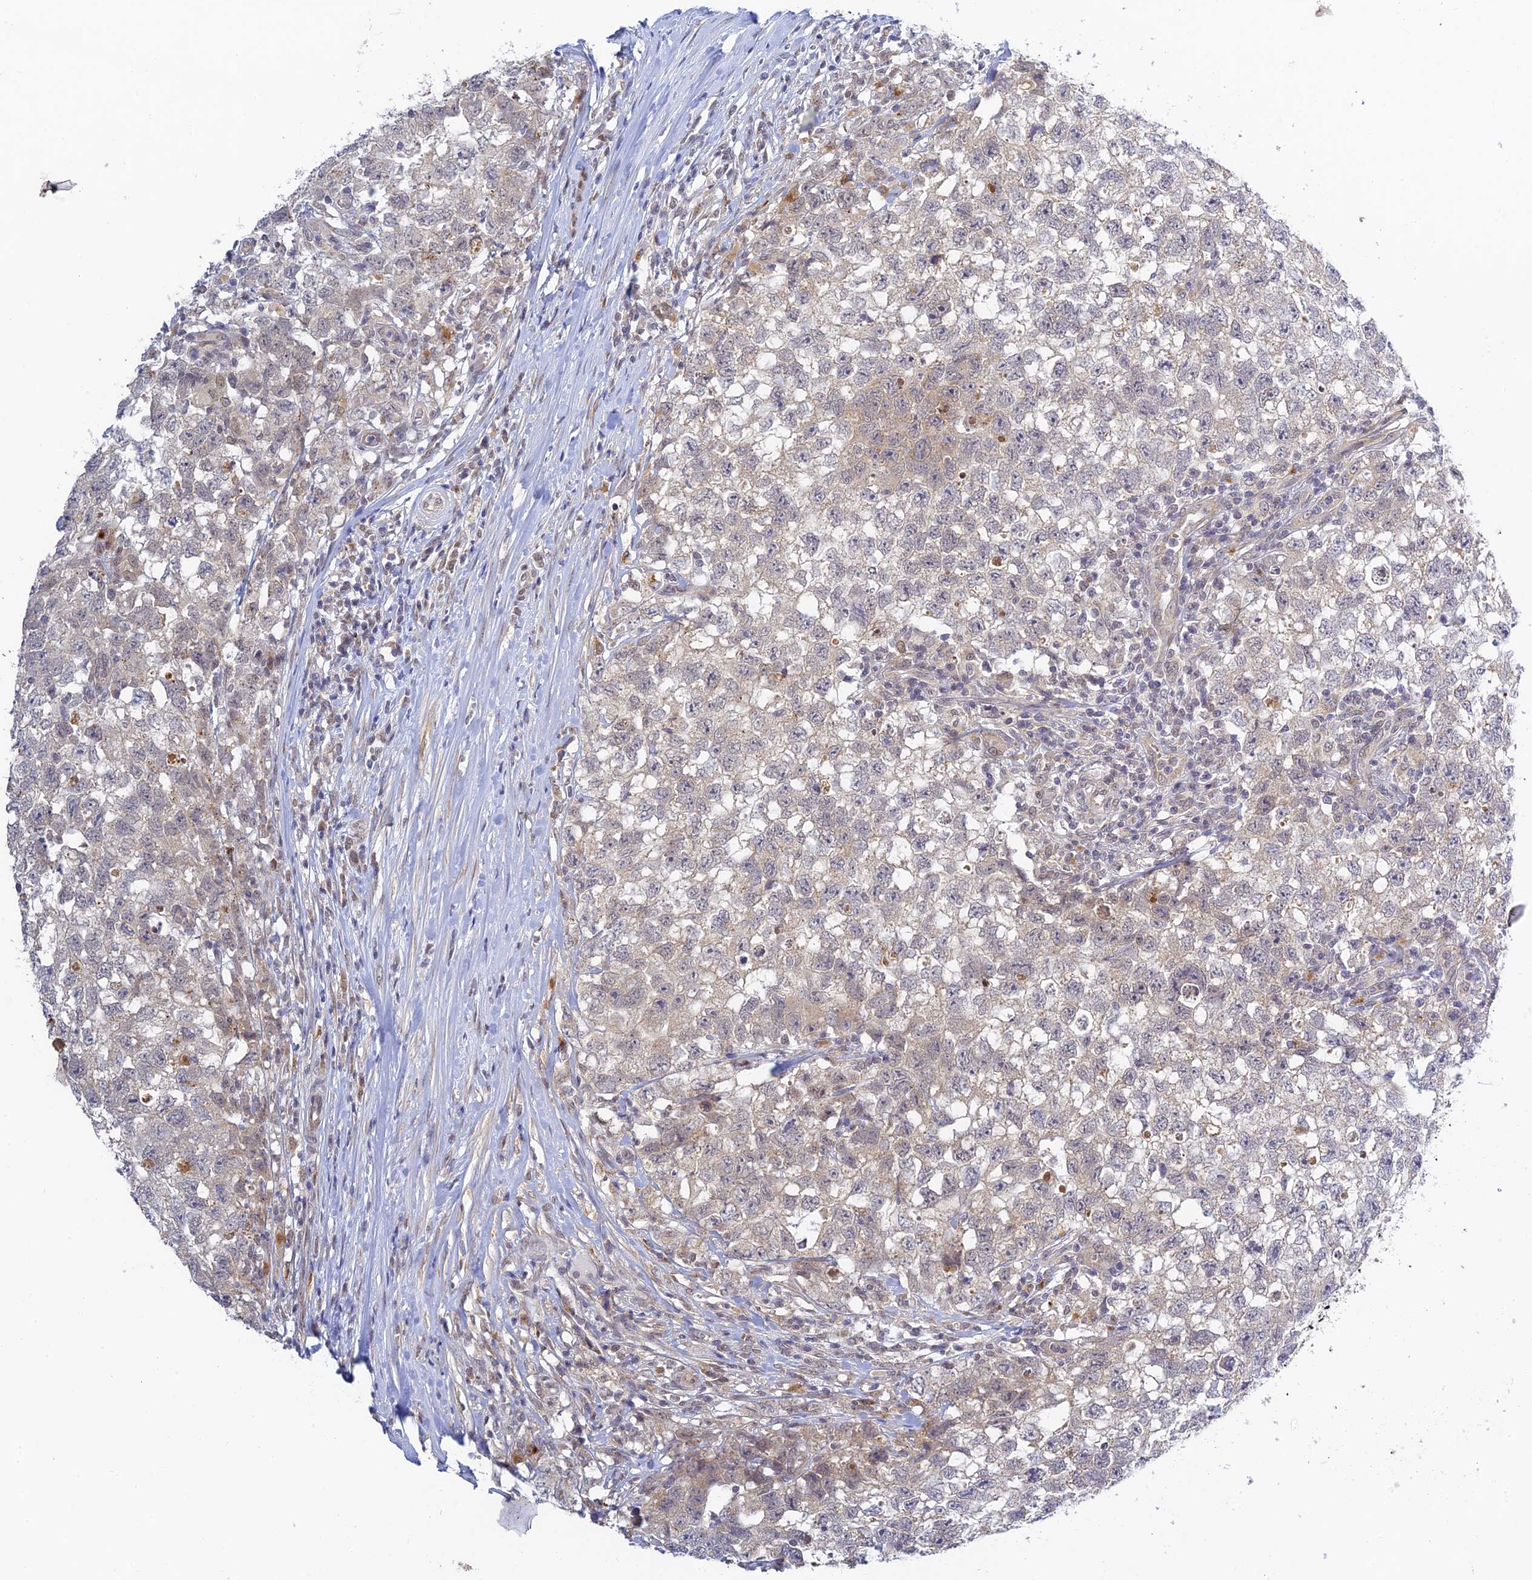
{"staining": {"intensity": "negative", "quantity": "none", "location": "none"}, "tissue": "testis cancer", "cell_type": "Tumor cells", "image_type": "cancer", "snomed": [{"axis": "morphology", "description": "Seminoma, NOS"}, {"axis": "morphology", "description": "Carcinoma, Embryonal, NOS"}, {"axis": "topography", "description": "Testis"}], "caption": "Tumor cells are negative for brown protein staining in testis cancer (seminoma). (IHC, brightfield microscopy, high magnification).", "gene": "SKIC8", "patient": {"sex": "male", "age": 29}}